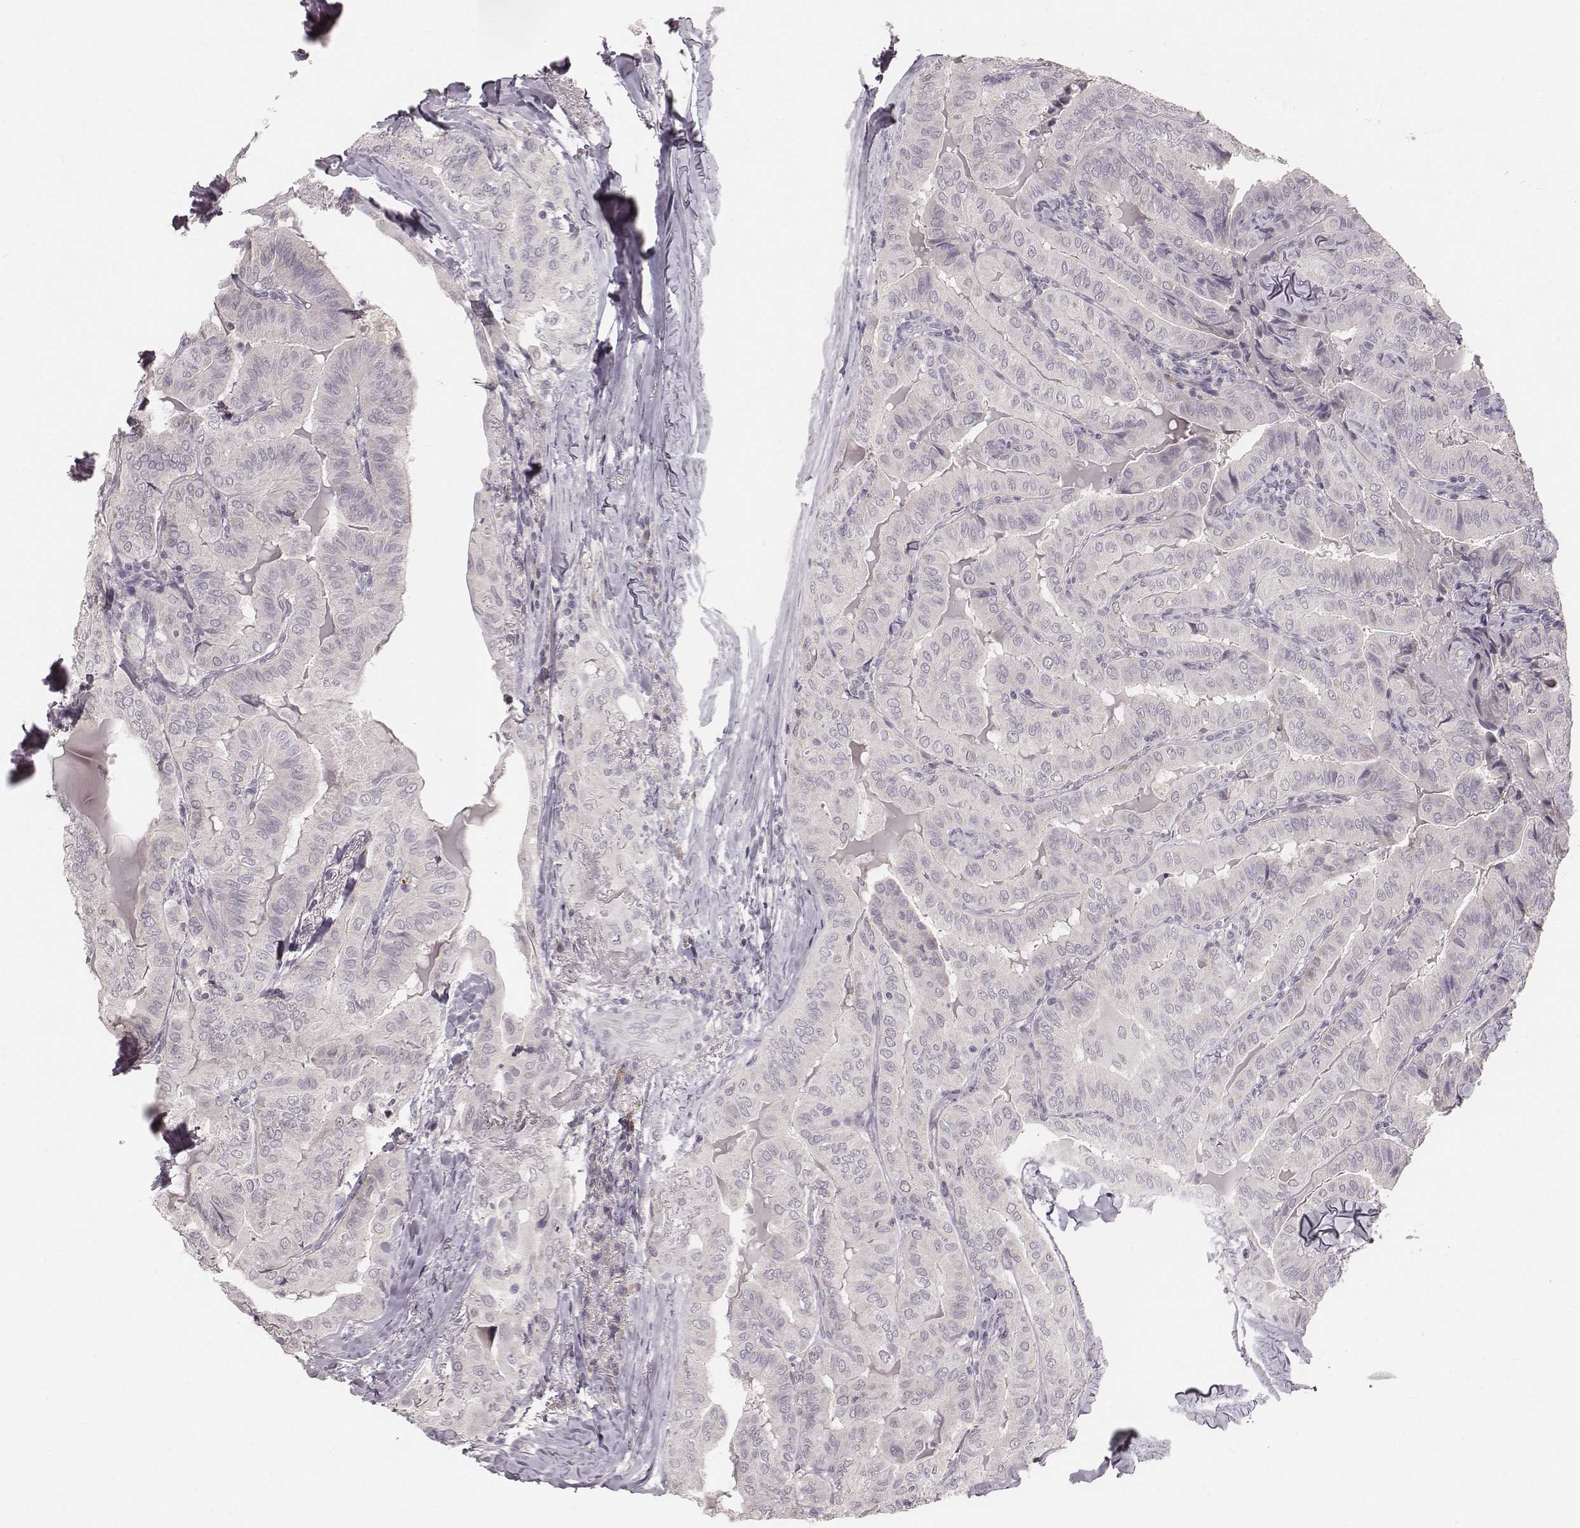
{"staining": {"intensity": "negative", "quantity": "none", "location": "none"}, "tissue": "thyroid cancer", "cell_type": "Tumor cells", "image_type": "cancer", "snomed": [{"axis": "morphology", "description": "Papillary adenocarcinoma, NOS"}, {"axis": "topography", "description": "Thyroid gland"}], "caption": "DAB immunohistochemical staining of human thyroid papillary adenocarcinoma reveals no significant staining in tumor cells.", "gene": "LY6K", "patient": {"sex": "female", "age": 68}}